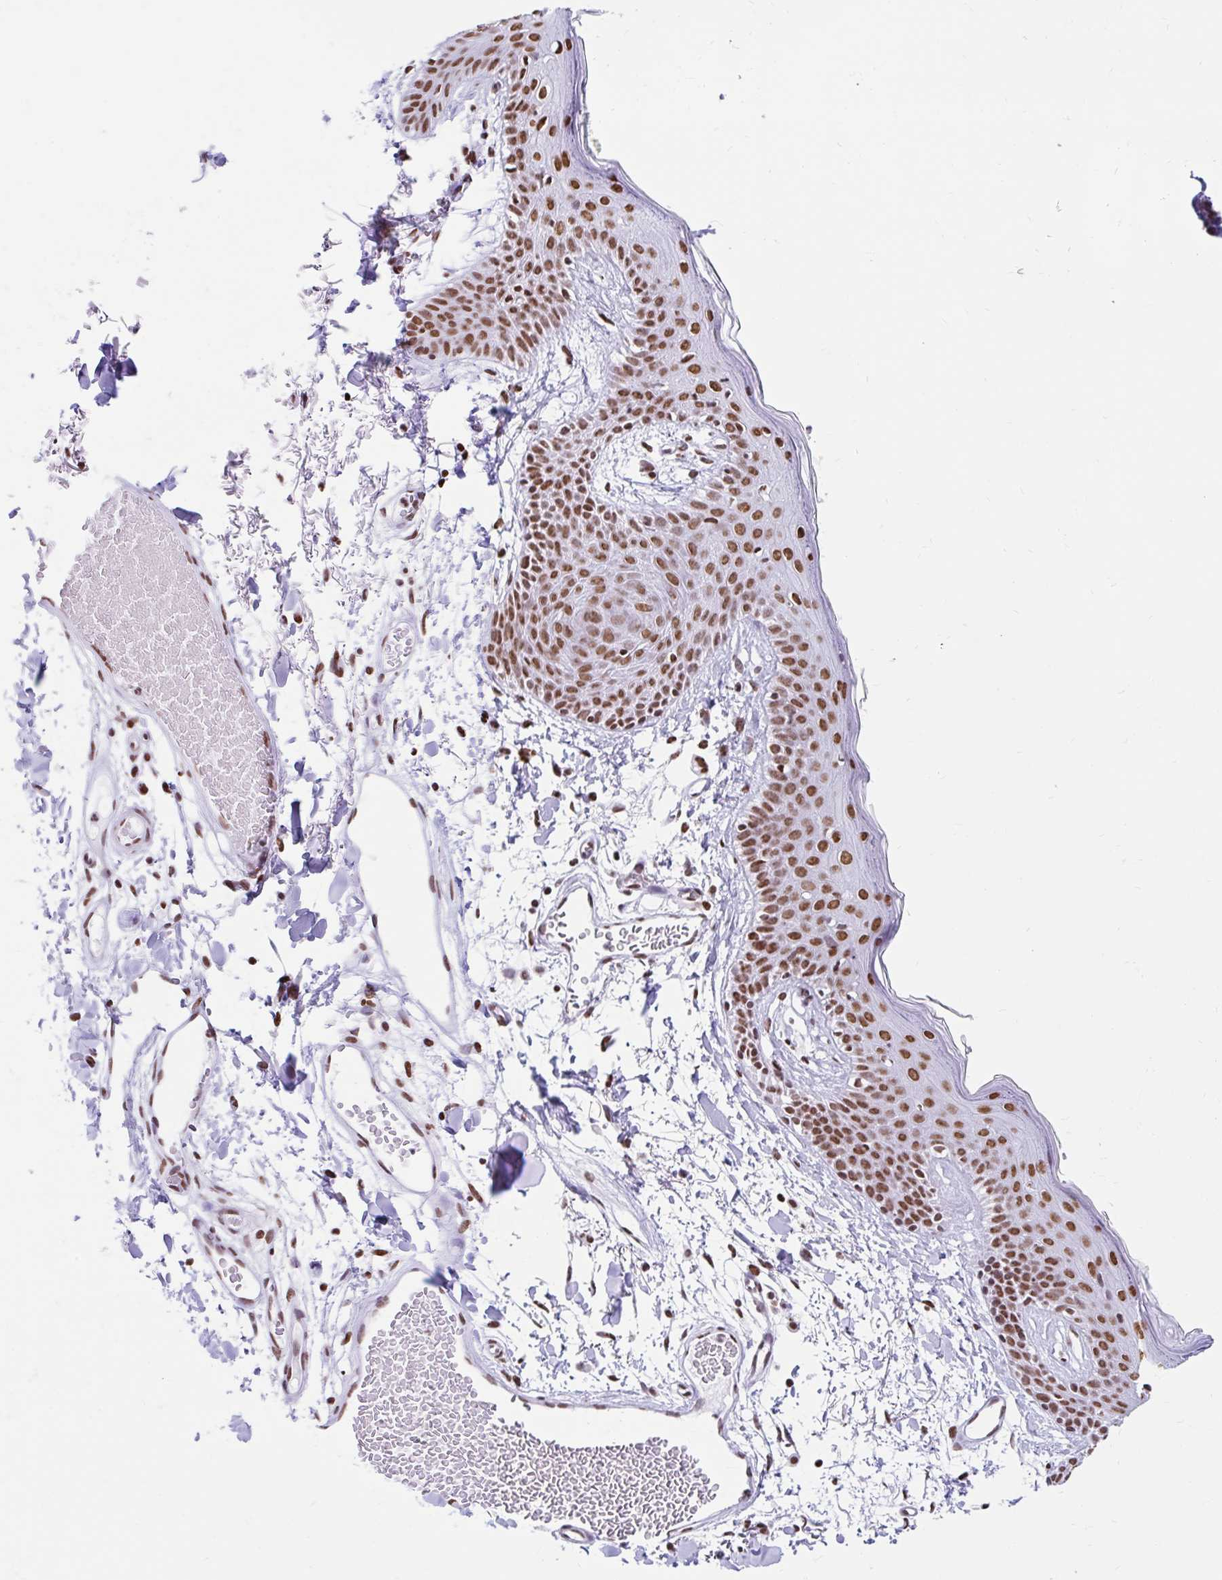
{"staining": {"intensity": "strong", "quantity": ">75%", "location": "nuclear"}, "tissue": "skin", "cell_type": "Fibroblasts", "image_type": "normal", "snomed": [{"axis": "morphology", "description": "Normal tissue, NOS"}, {"axis": "topography", "description": "Skin"}], "caption": "Fibroblasts demonstrate high levels of strong nuclear expression in about >75% of cells in benign skin. The staining was performed using DAB (3,3'-diaminobenzidine), with brown indicating positive protein expression. Nuclei are stained blue with hematoxylin.", "gene": "KHDRBS1", "patient": {"sex": "male", "age": 79}}